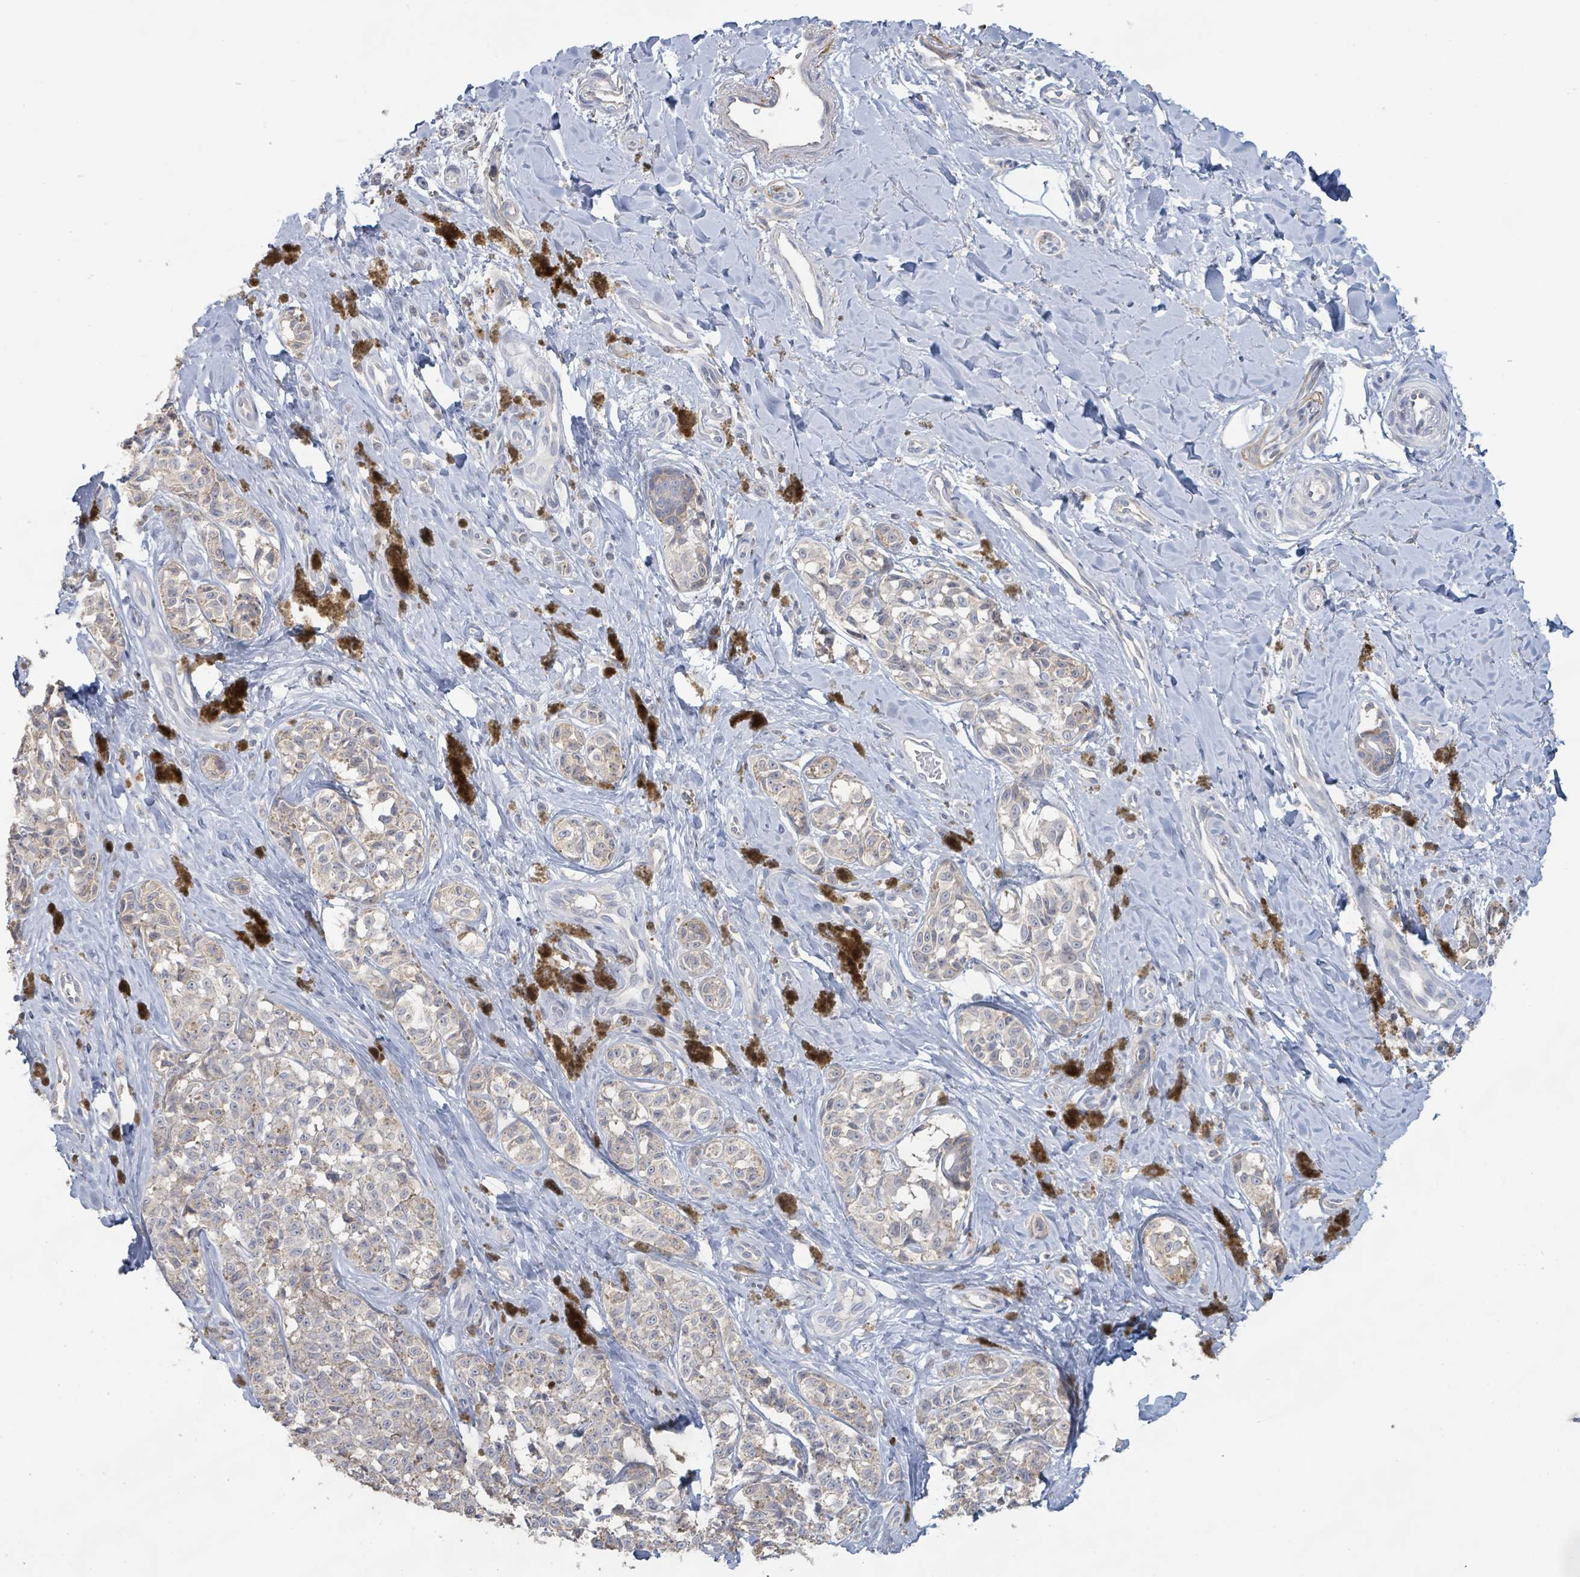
{"staining": {"intensity": "weak", "quantity": "25%-75%", "location": "cytoplasmic/membranous"}, "tissue": "melanoma", "cell_type": "Tumor cells", "image_type": "cancer", "snomed": [{"axis": "morphology", "description": "Malignant melanoma, NOS"}, {"axis": "topography", "description": "Skin"}], "caption": "High-power microscopy captured an immunohistochemistry image of melanoma, revealing weak cytoplasmic/membranous expression in approximately 25%-75% of tumor cells. (brown staining indicates protein expression, while blue staining denotes nuclei).", "gene": "KCNS2", "patient": {"sex": "female", "age": 65}}